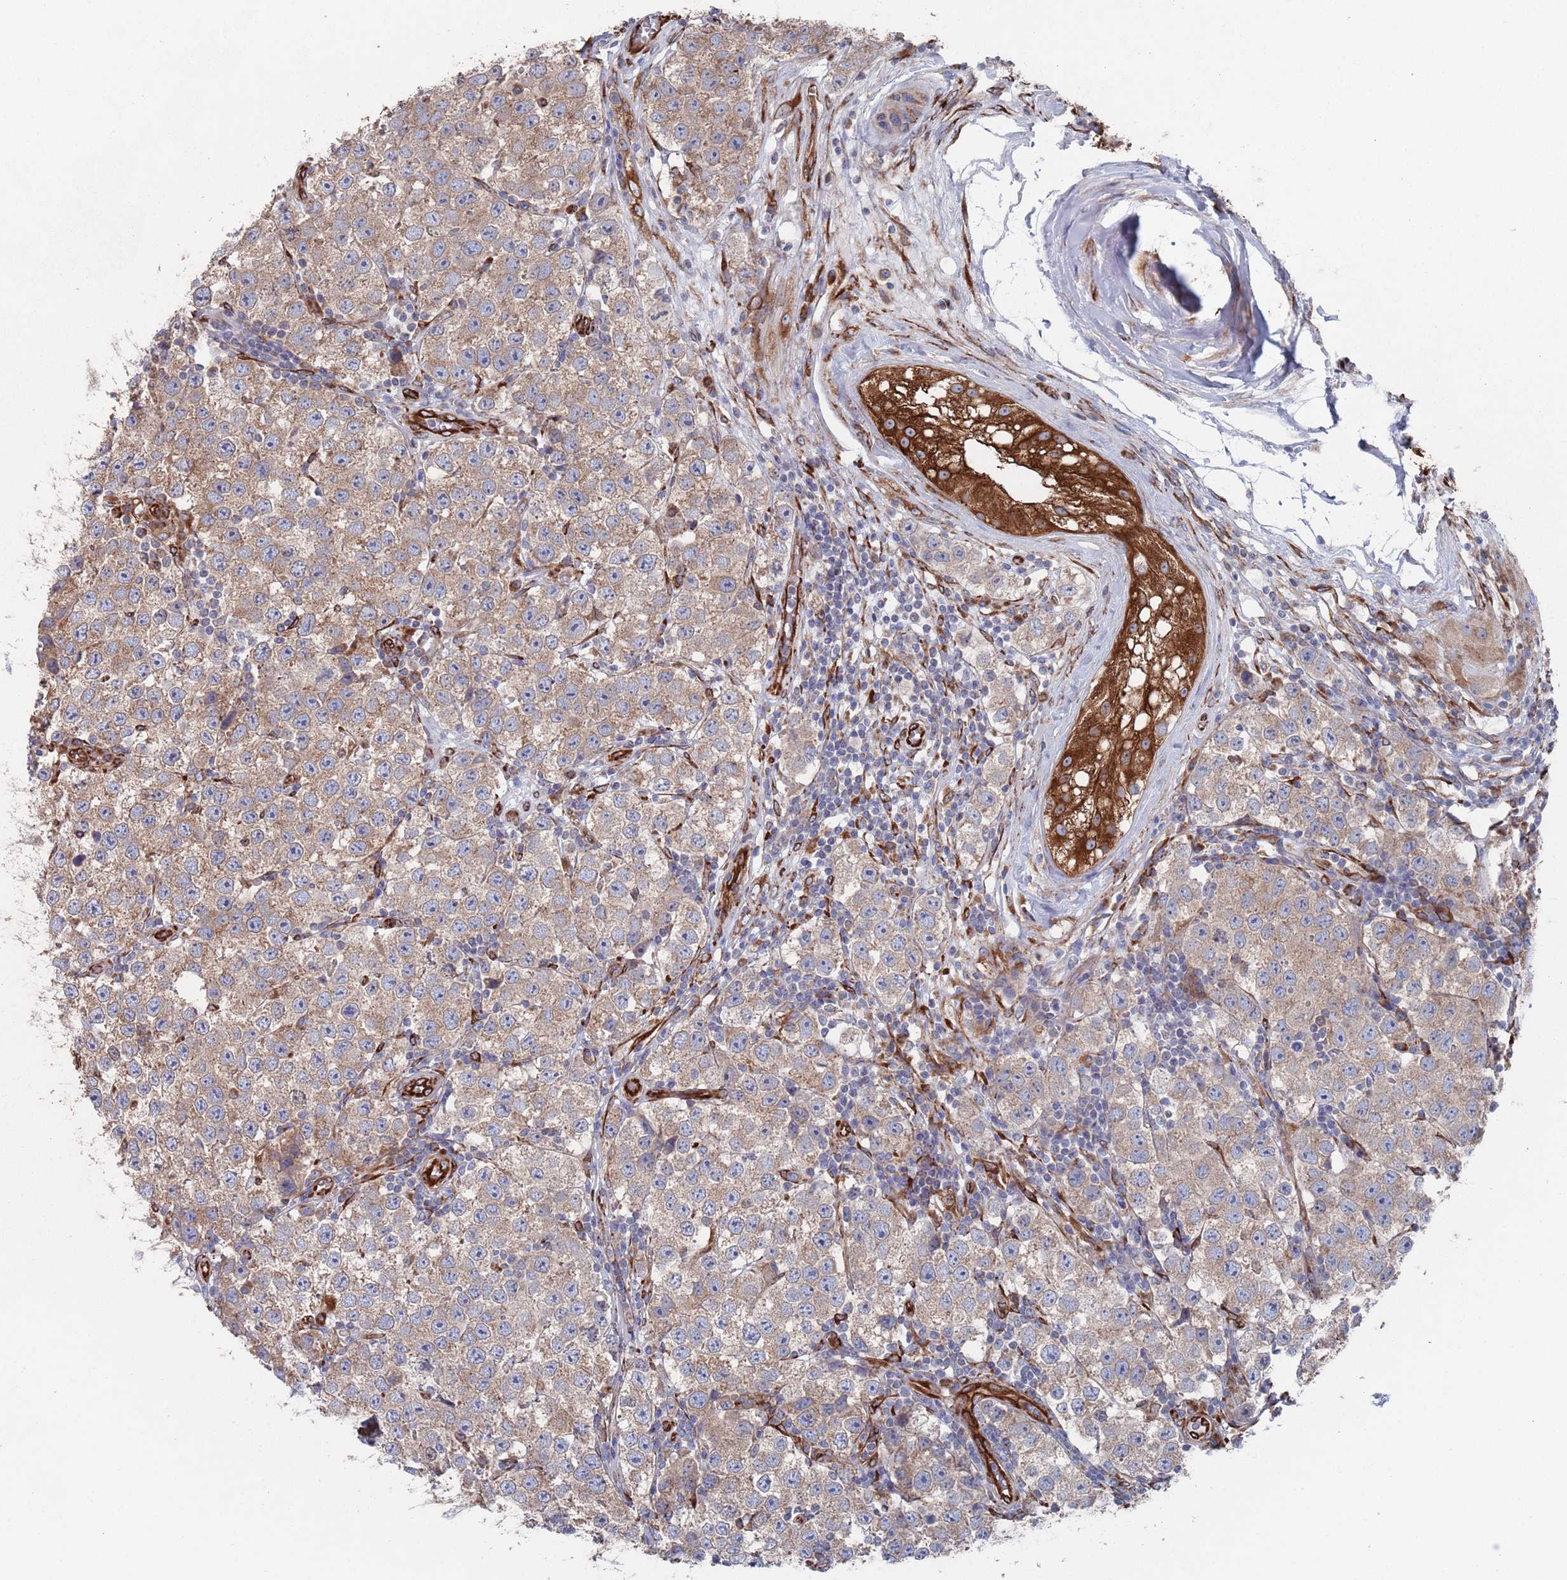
{"staining": {"intensity": "weak", "quantity": ">75%", "location": "cytoplasmic/membranous"}, "tissue": "testis cancer", "cell_type": "Tumor cells", "image_type": "cancer", "snomed": [{"axis": "morphology", "description": "Seminoma, NOS"}, {"axis": "topography", "description": "Testis"}], "caption": "Human testis cancer stained for a protein (brown) demonstrates weak cytoplasmic/membranous positive staining in approximately >75% of tumor cells.", "gene": "CCDC106", "patient": {"sex": "male", "age": 34}}